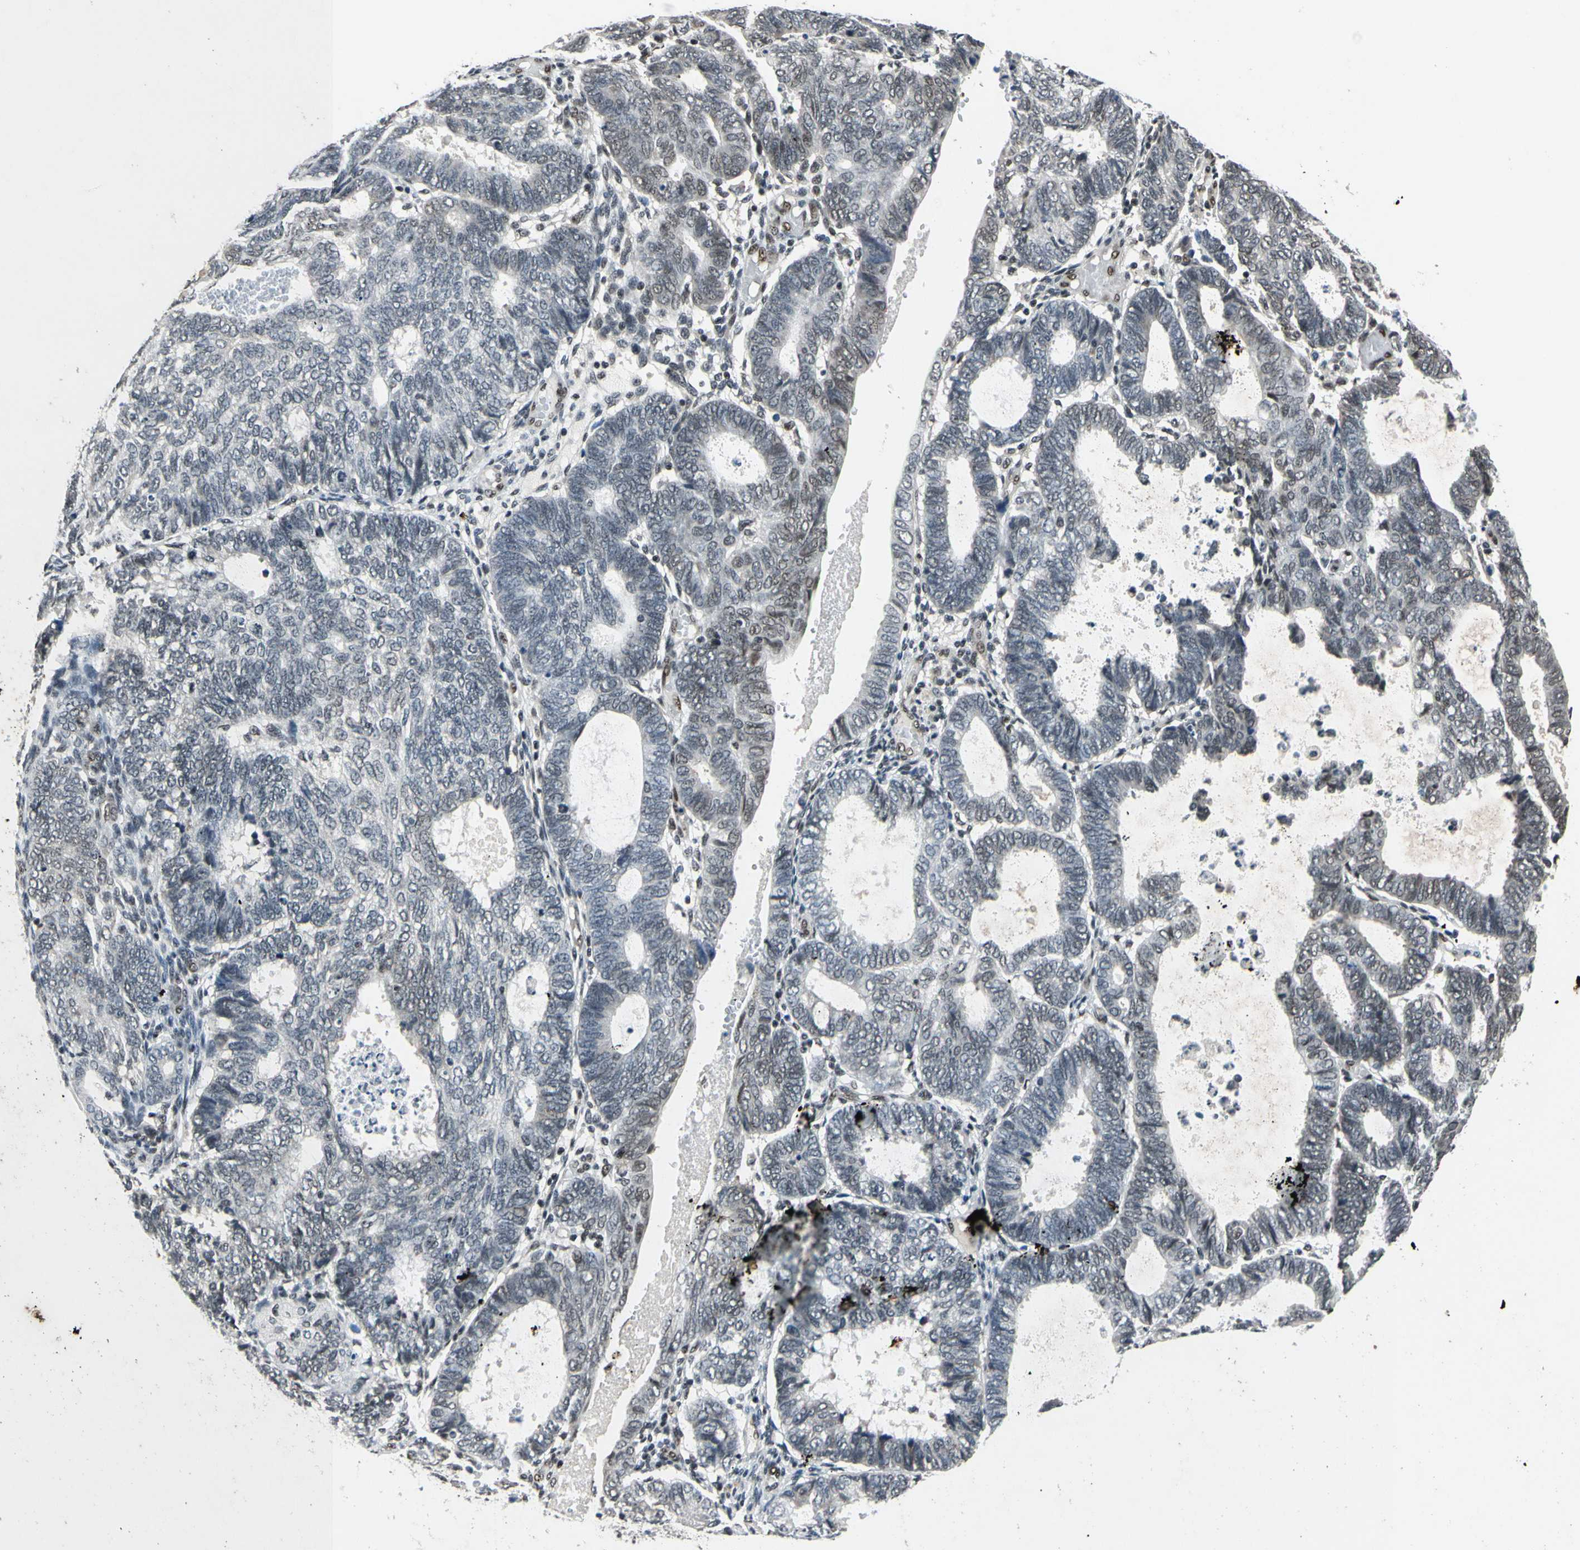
{"staining": {"intensity": "weak", "quantity": "<25%", "location": "nuclear"}, "tissue": "endometrial cancer", "cell_type": "Tumor cells", "image_type": "cancer", "snomed": [{"axis": "morphology", "description": "Adenocarcinoma, NOS"}, {"axis": "topography", "description": "Uterus"}], "caption": "Immunohistochemistry photomicrograph of endometrial cancer stained for a protein (brown), which shows no staining in tumor cells. (DAB immunohistochemistry, high magnification).", "gene": "RECQL", "patient": {"sex": "female", "age": 60}}